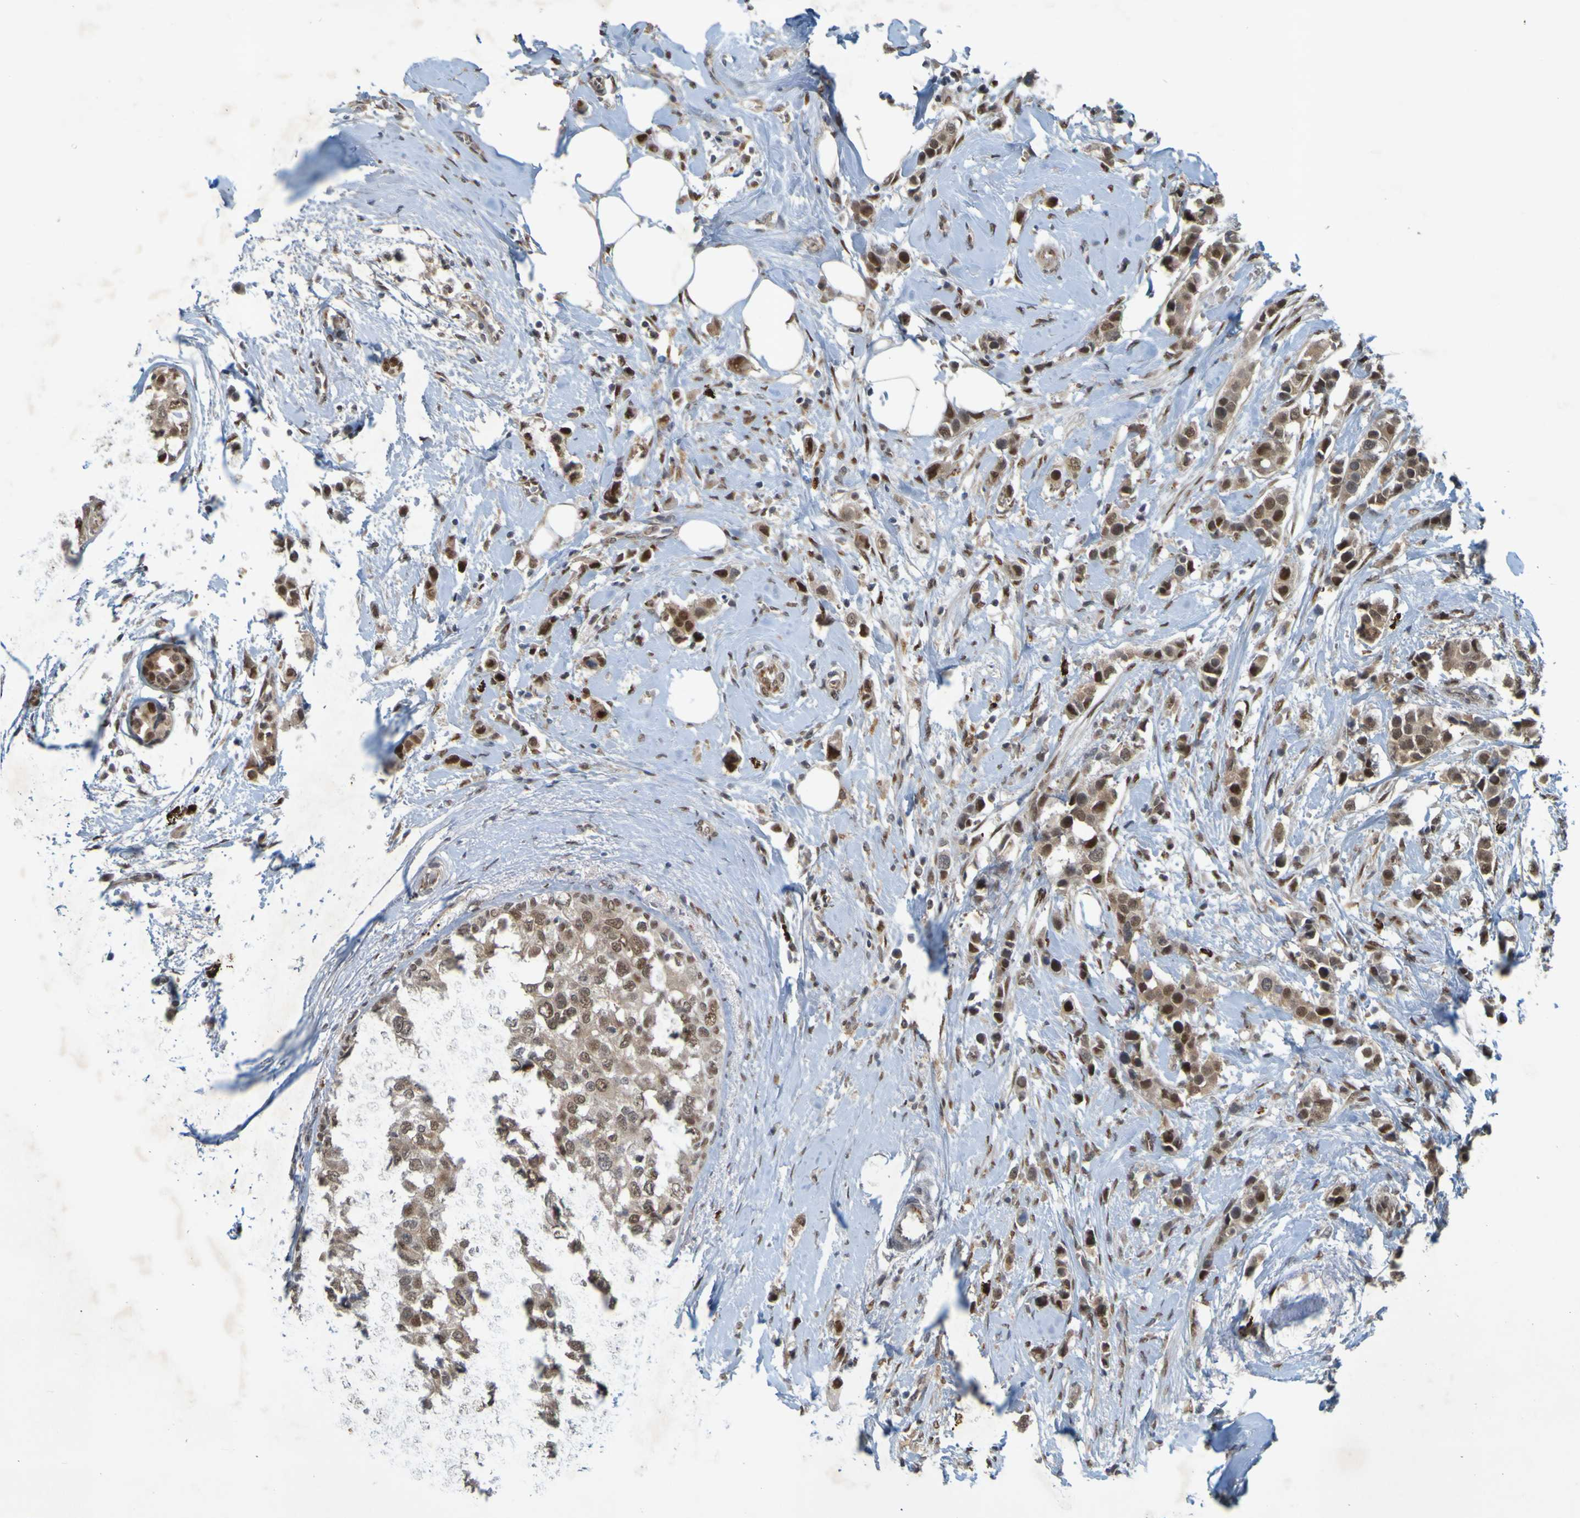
{"staining": {"intensity": "moderate", "quantity": ">75%", "location": "cytoplasmic/membranous,nuclear"}, "tissue": "breast cancer", "cell_type": "Tumor cells", "image_type": "cancer", "snomed": [{"axis": "morphology", "description": "Normal tissue, NOS"}, {"axis": "morphology", "description": "Duct carcinoma"}, {"axis": "topography", "description": "Breast"}], "caption": "Intraductal carcinoma (breast) stained for a protein (brown) reveals moderate cytoplasmic/membranous and nuclear positive positivity in approximately >75% of tumor cells.", "gene": "MCPH1", "patient": {"sex": "female", "age": 50}}